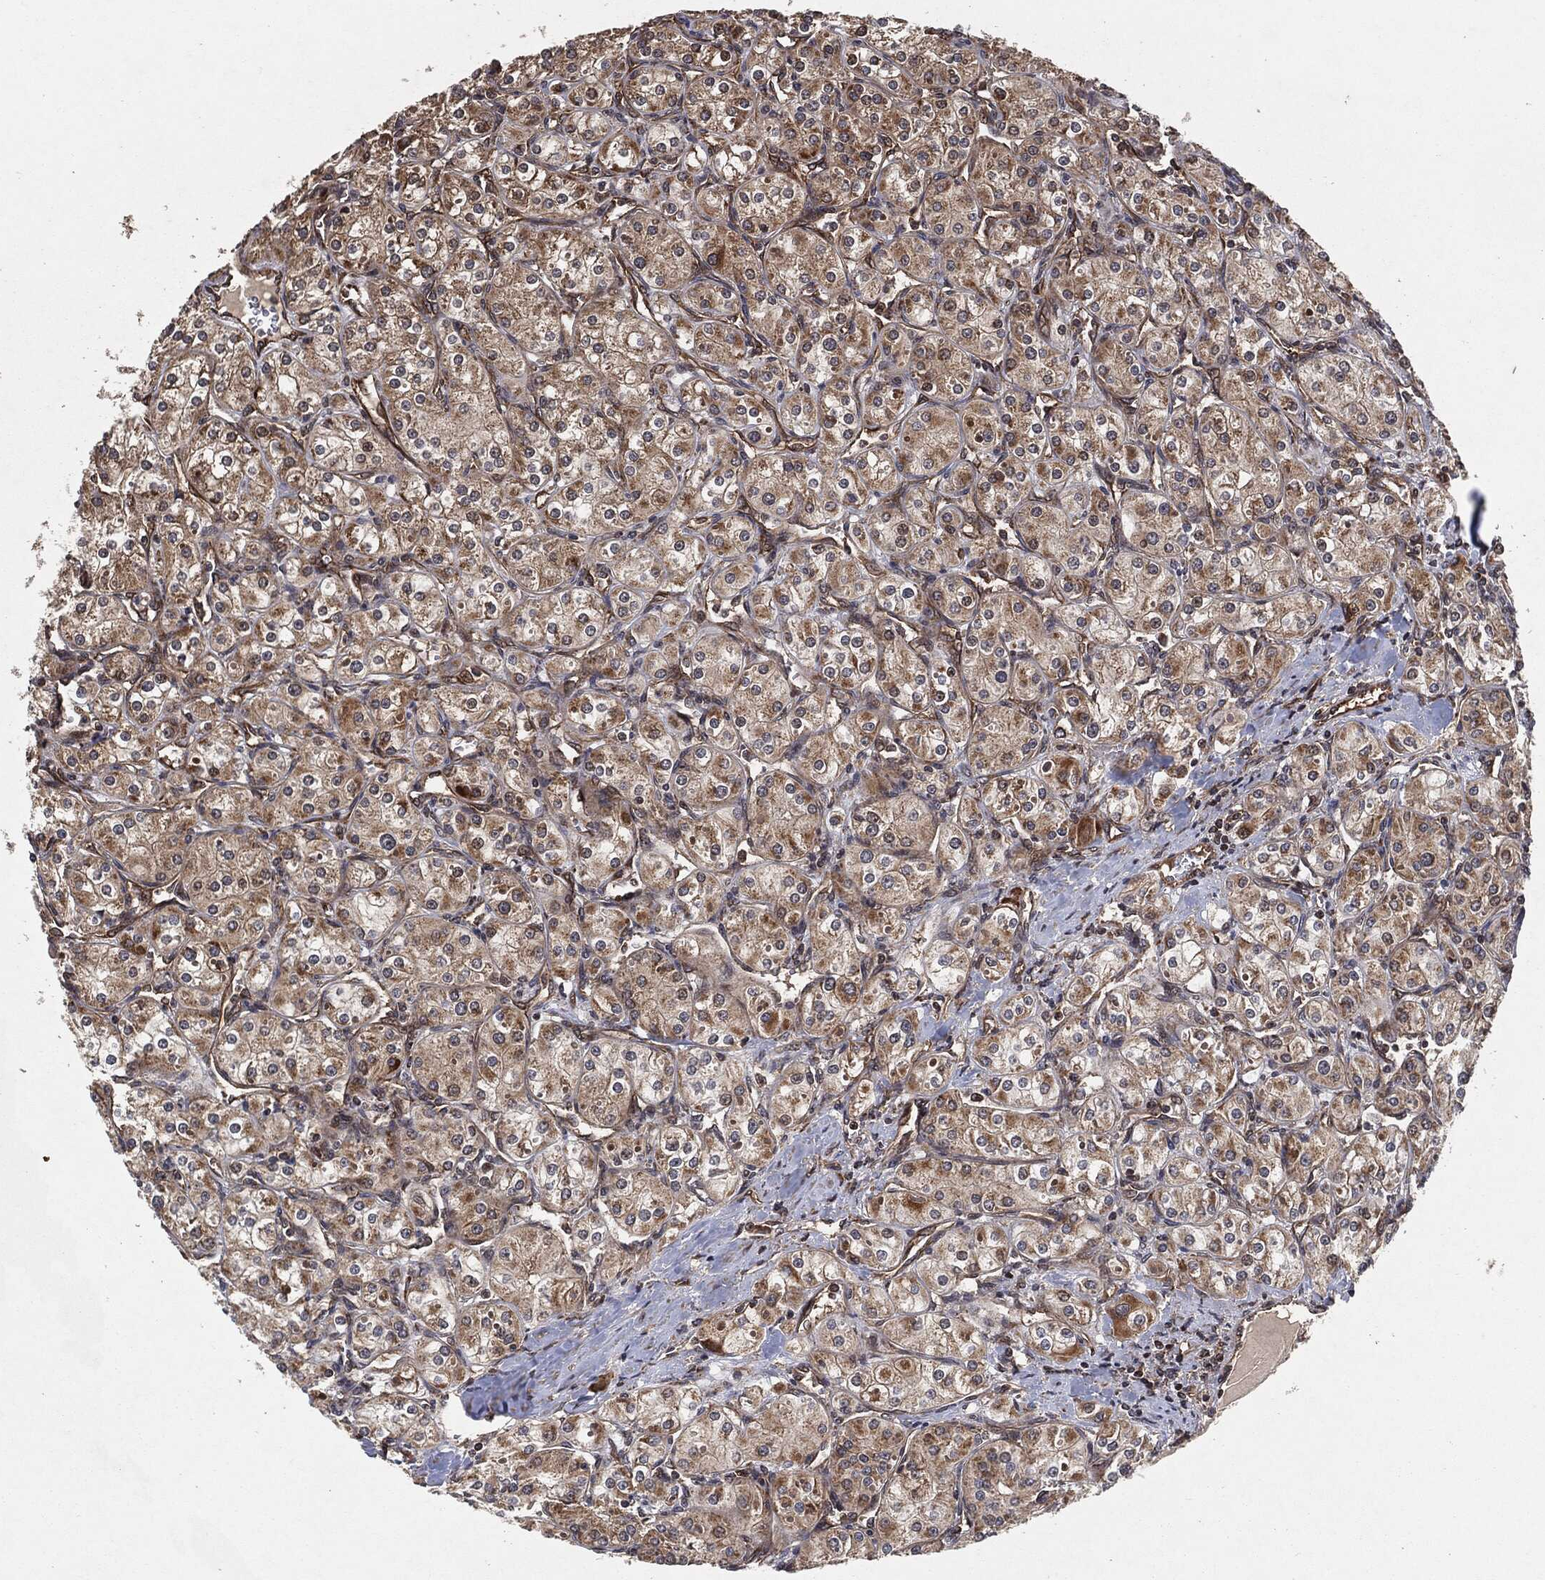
{"staining": {"intensity": "moderate", "quantity": "25%-75%", "location": "cytoplasmic/membranous"}, "tissue": "renal cancer", "cell_type": "Tumor cells", "image_type": "cancer", "snomed": [{"axis": "morphology", "description": "Adenocarcinoma, NOS"}, {"axis": "topography", "description": "Kidney"}], "caption": "About 25%-75% of tumor cells in human renal adenocarcinoma display moderate cytoplasmic/membranous protein positivity as visualized by brown immunohistochemical staining.", "gene": "BCAR1", "patient": {"sex": "male", "age": 77}}